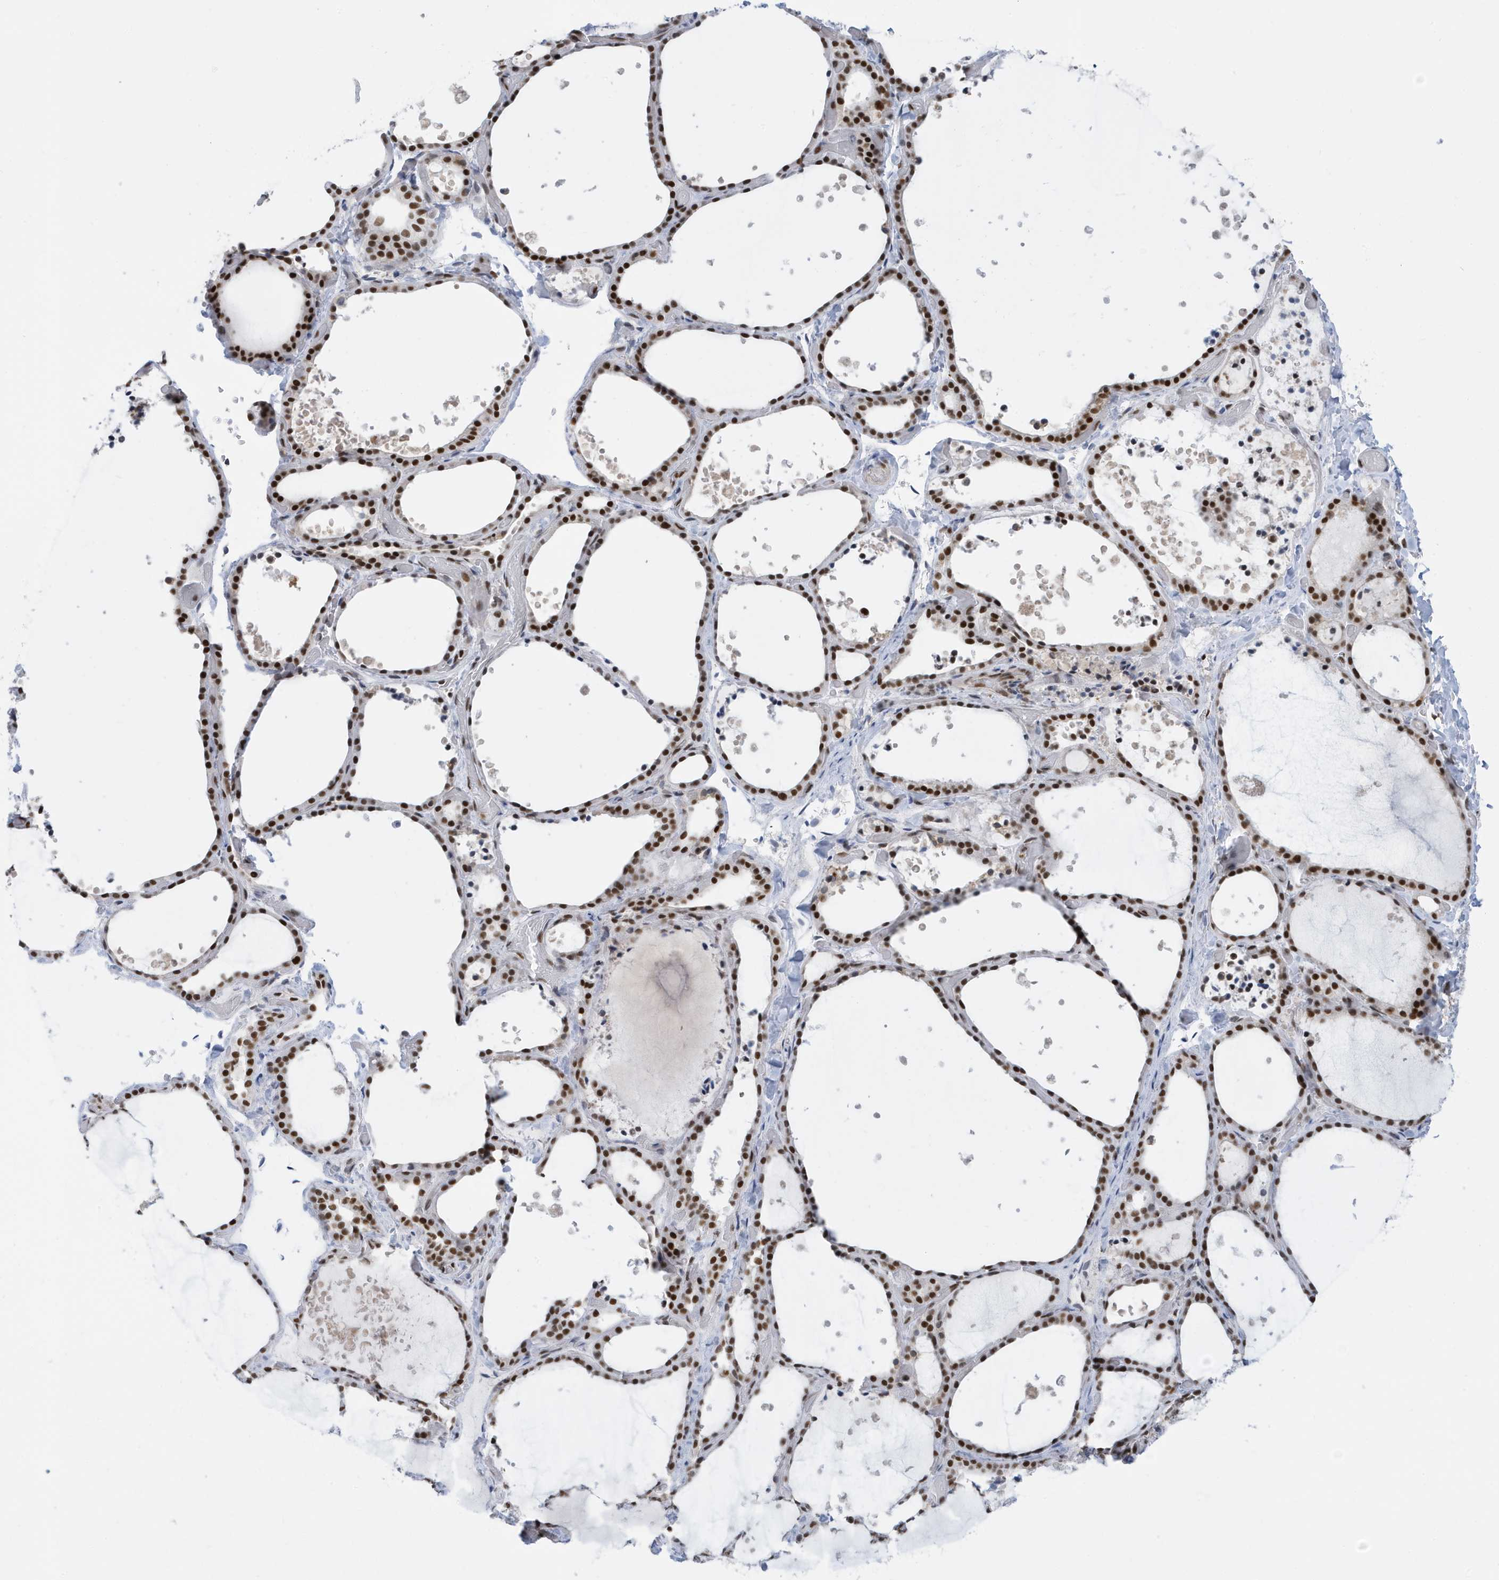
{"staining": {"intensity": "strong", "quantity": ">75%", "location": "nuclear"}, "tissue": "thyroid gland", "cell_type": "Glandular cells", "image_type": "normal", "snomed": [{"axis": "morphology", "description": "Normal tissue, NOS"}, {"axis": "topography", "description": "Thyroid gland"}], "caption": "This image exhibits normal thyroid gland stained with IHC to label a protein in brown. The nuclear of glandular cells show strong positivity for the protein. Nuclei are counter-stained blue.", "gene": "PCYT1A", "patient": {"sex": "female", "age": 44}}